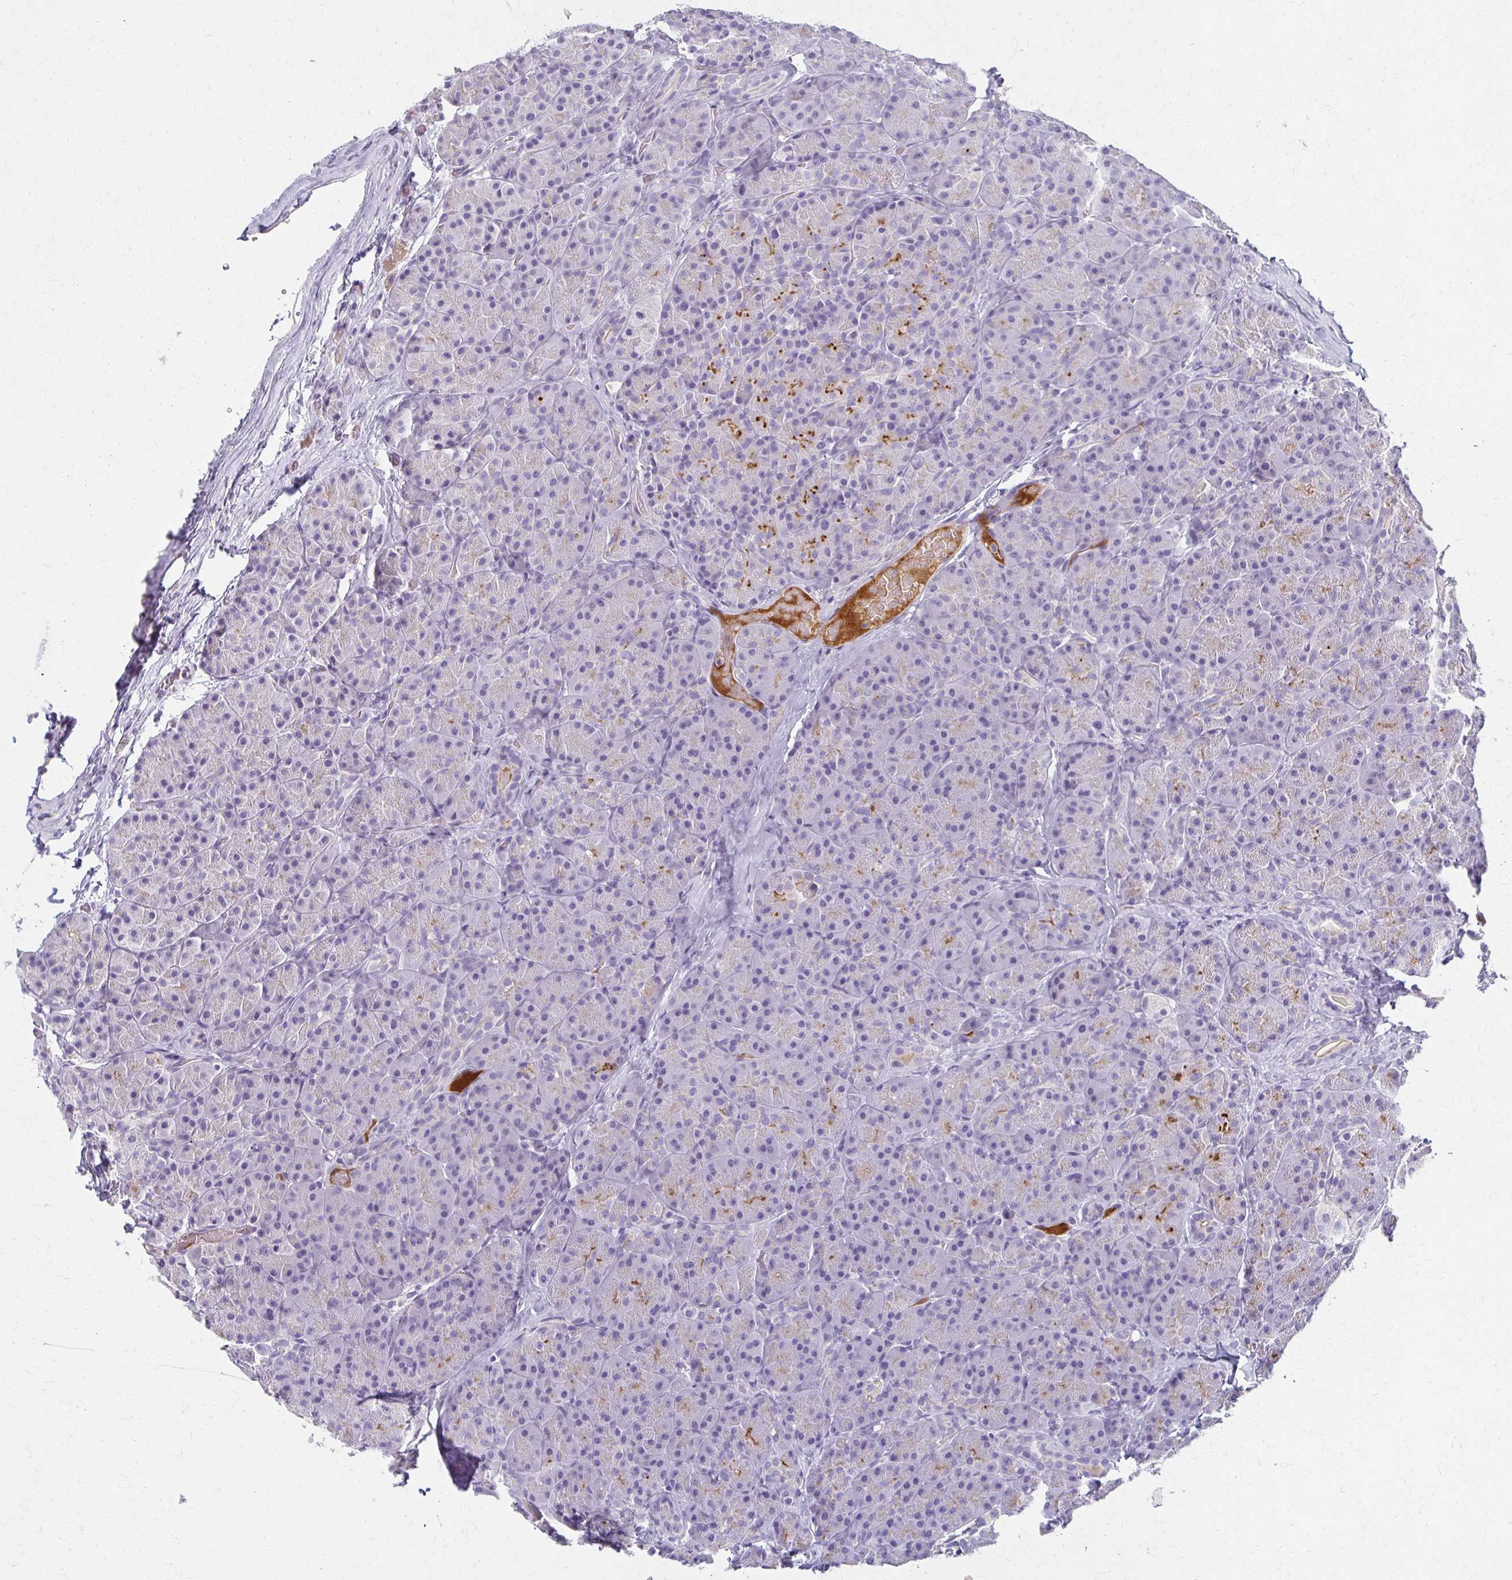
{"staining": {"intensity": "moderate", "quantity": "<25%", "location": "cytoplasmic/membranous"}, "tissue": "pancreas", "cell_type": "Exocrine glandular cells", "image_type": "normal", "snomed": [{"axis": "morphology", "description": "Normal tissue, NOS"}, {"axis": "topography", "description": "Pancreas"}], "caption": "Benign pancreas shows moderate cytoplasmic/membranous expression in about <25% of exocrine glandular cells, visualized by immunohistochemistry.", "gene": "BBS12", "patient": {"sex": "male", "age": 57}}